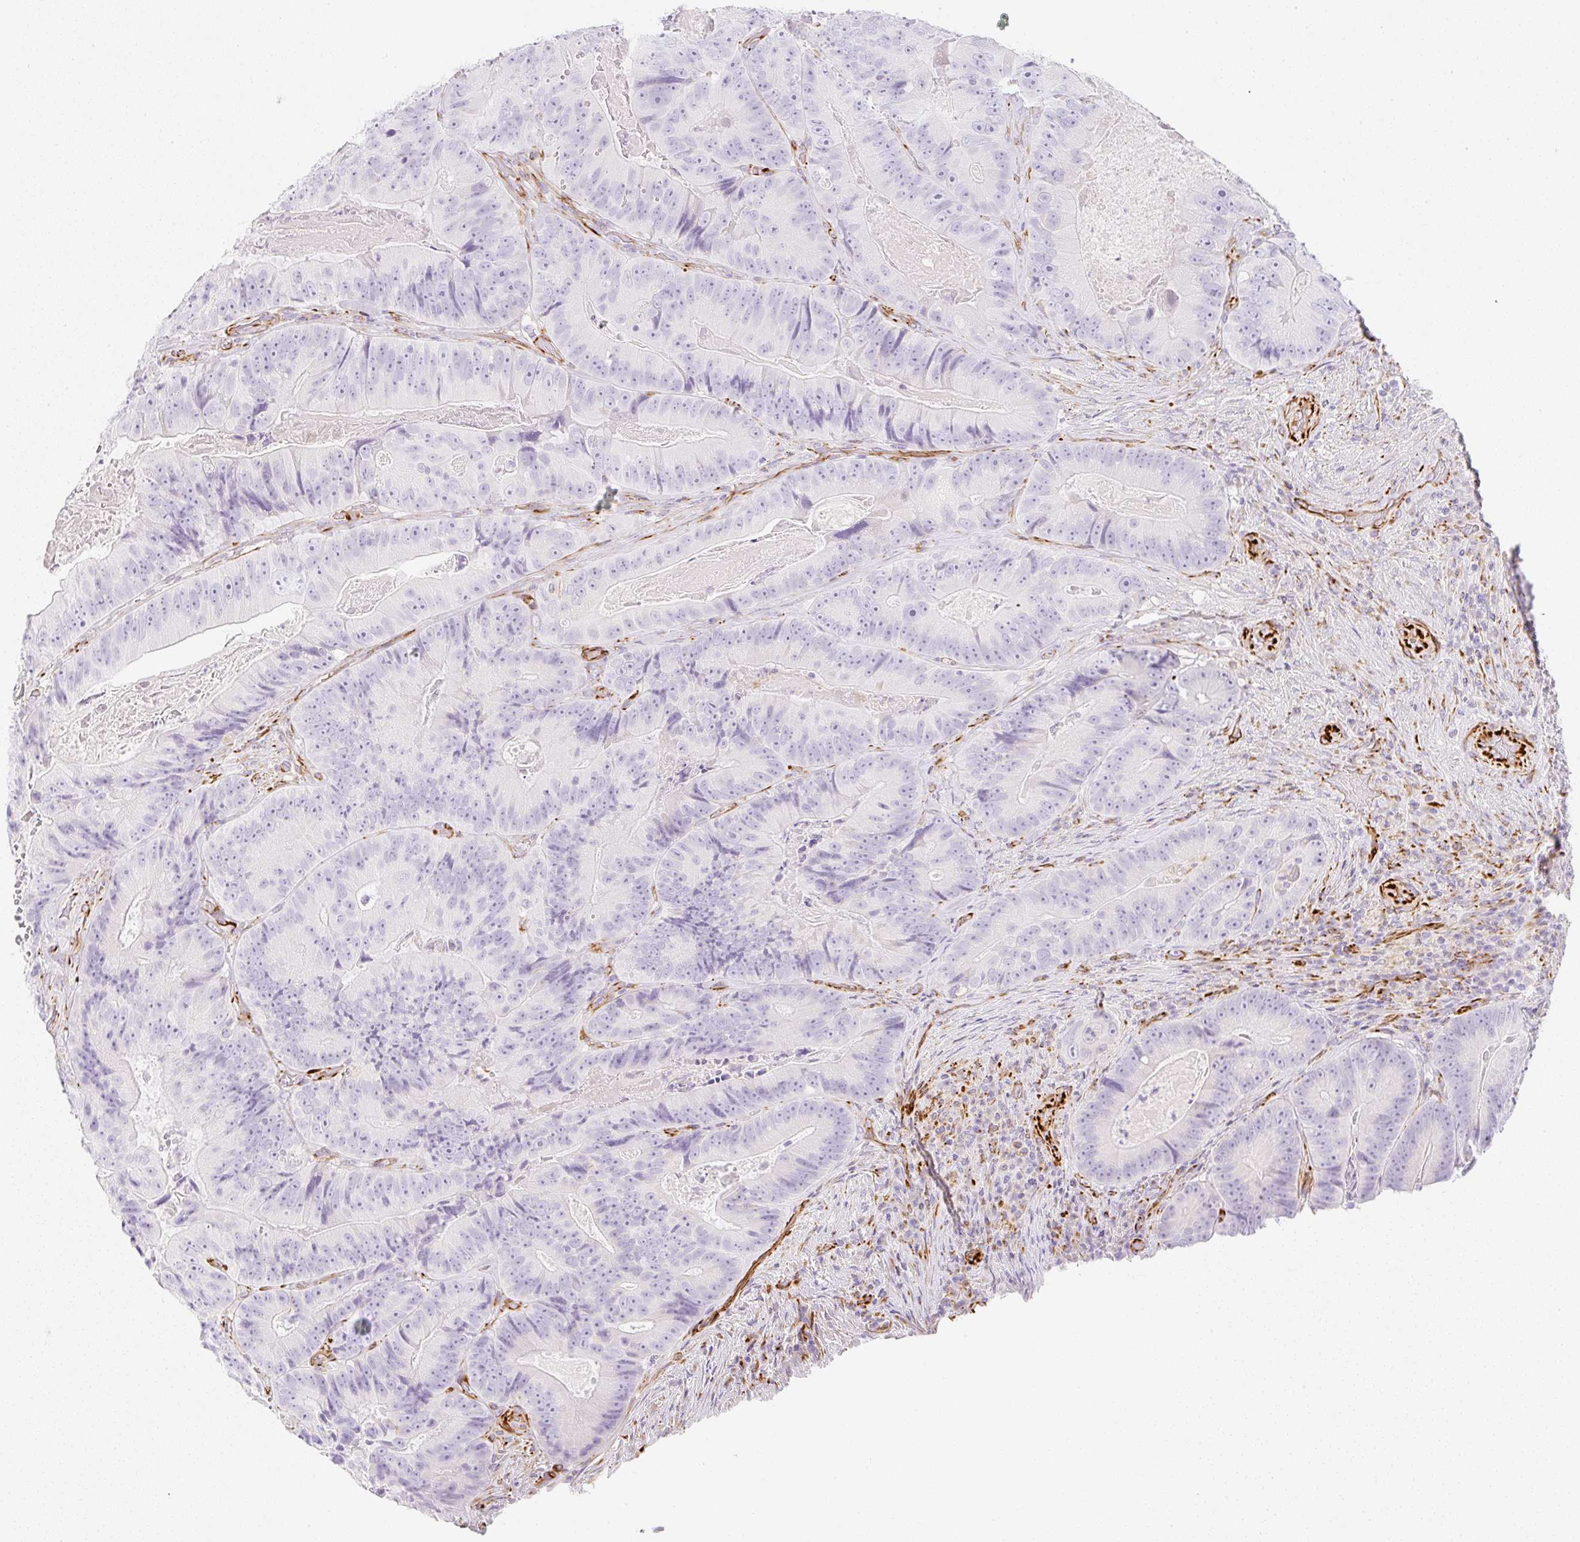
{"staining": {"intensity": "negative", "quantity": "none", "location": "none"}, "tissue": "colorectal cancer", "cell_type": "Tumor cells", "image_type": "cancer", "snomed": [{"axis": "morphology", "description": "Adenocarcinoma, NOS"}, {"axis": "topography", "description": "Colon"}], "caption": "DAB immunohistochemical staining of human colorectal cancer shows no significant expression in tumor cells.", "gene": "ZNF689", "patient": {"sex": "female", "age": 86}}